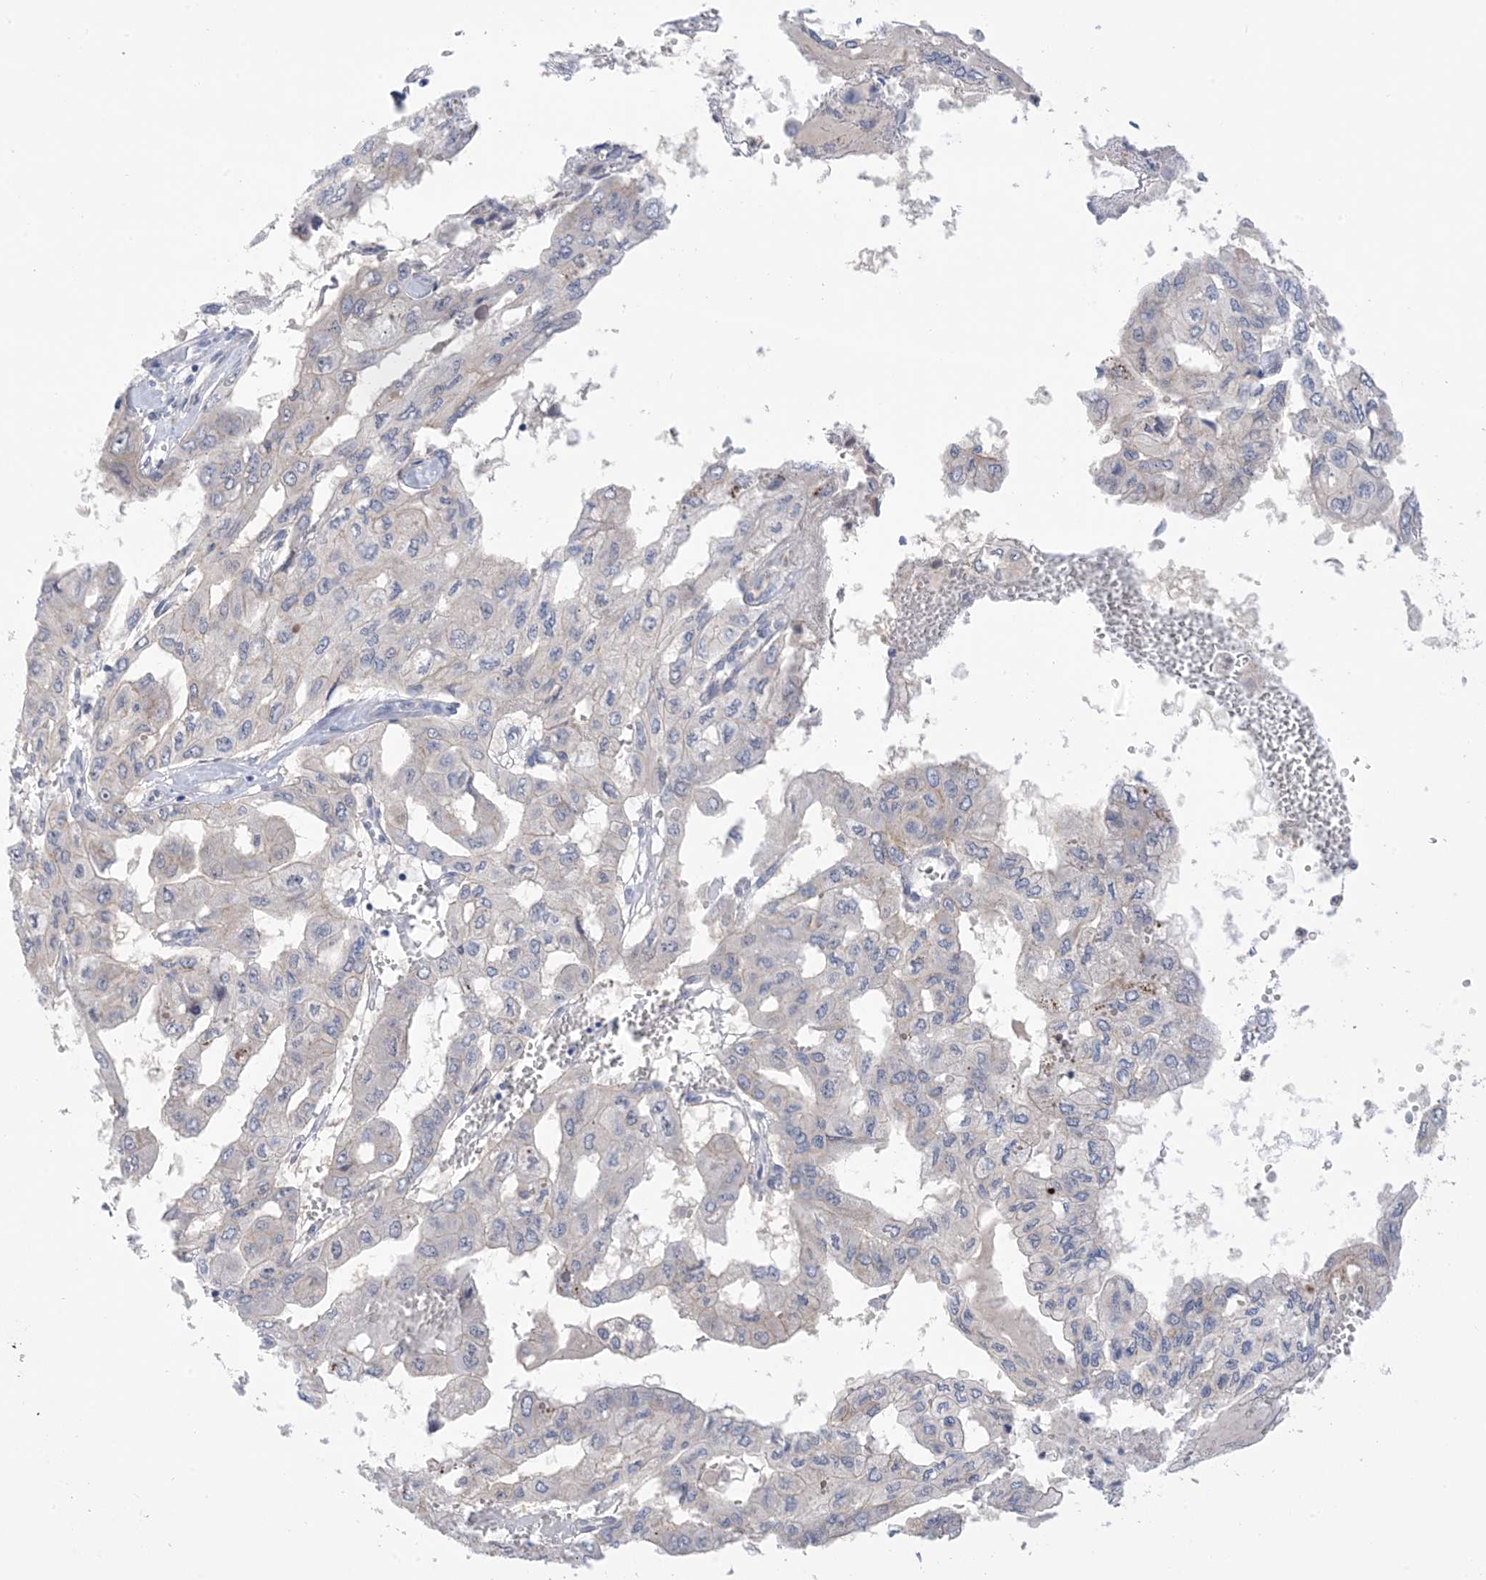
{"staining": {"intensity": "negative", "quantity": "none", "location": "none"}, "tissue": "pancreatic cancer", "cell_type": "Tumor cells", "image_type": "cancer", "snomed": [{"axis": "morphology", "description": "Adenocarcinoma, NOS"}, {"axis": "topography", "description": "Pancreas"}], "caption": "An IHC photomicrograph of adenocarcinoma (pancreatic) is shown. There is no staining in tumor cells of adenocarcinoma (pancreatic).", "gene": "TTYH1", "patient": {"sex": "male", "age": 51}}